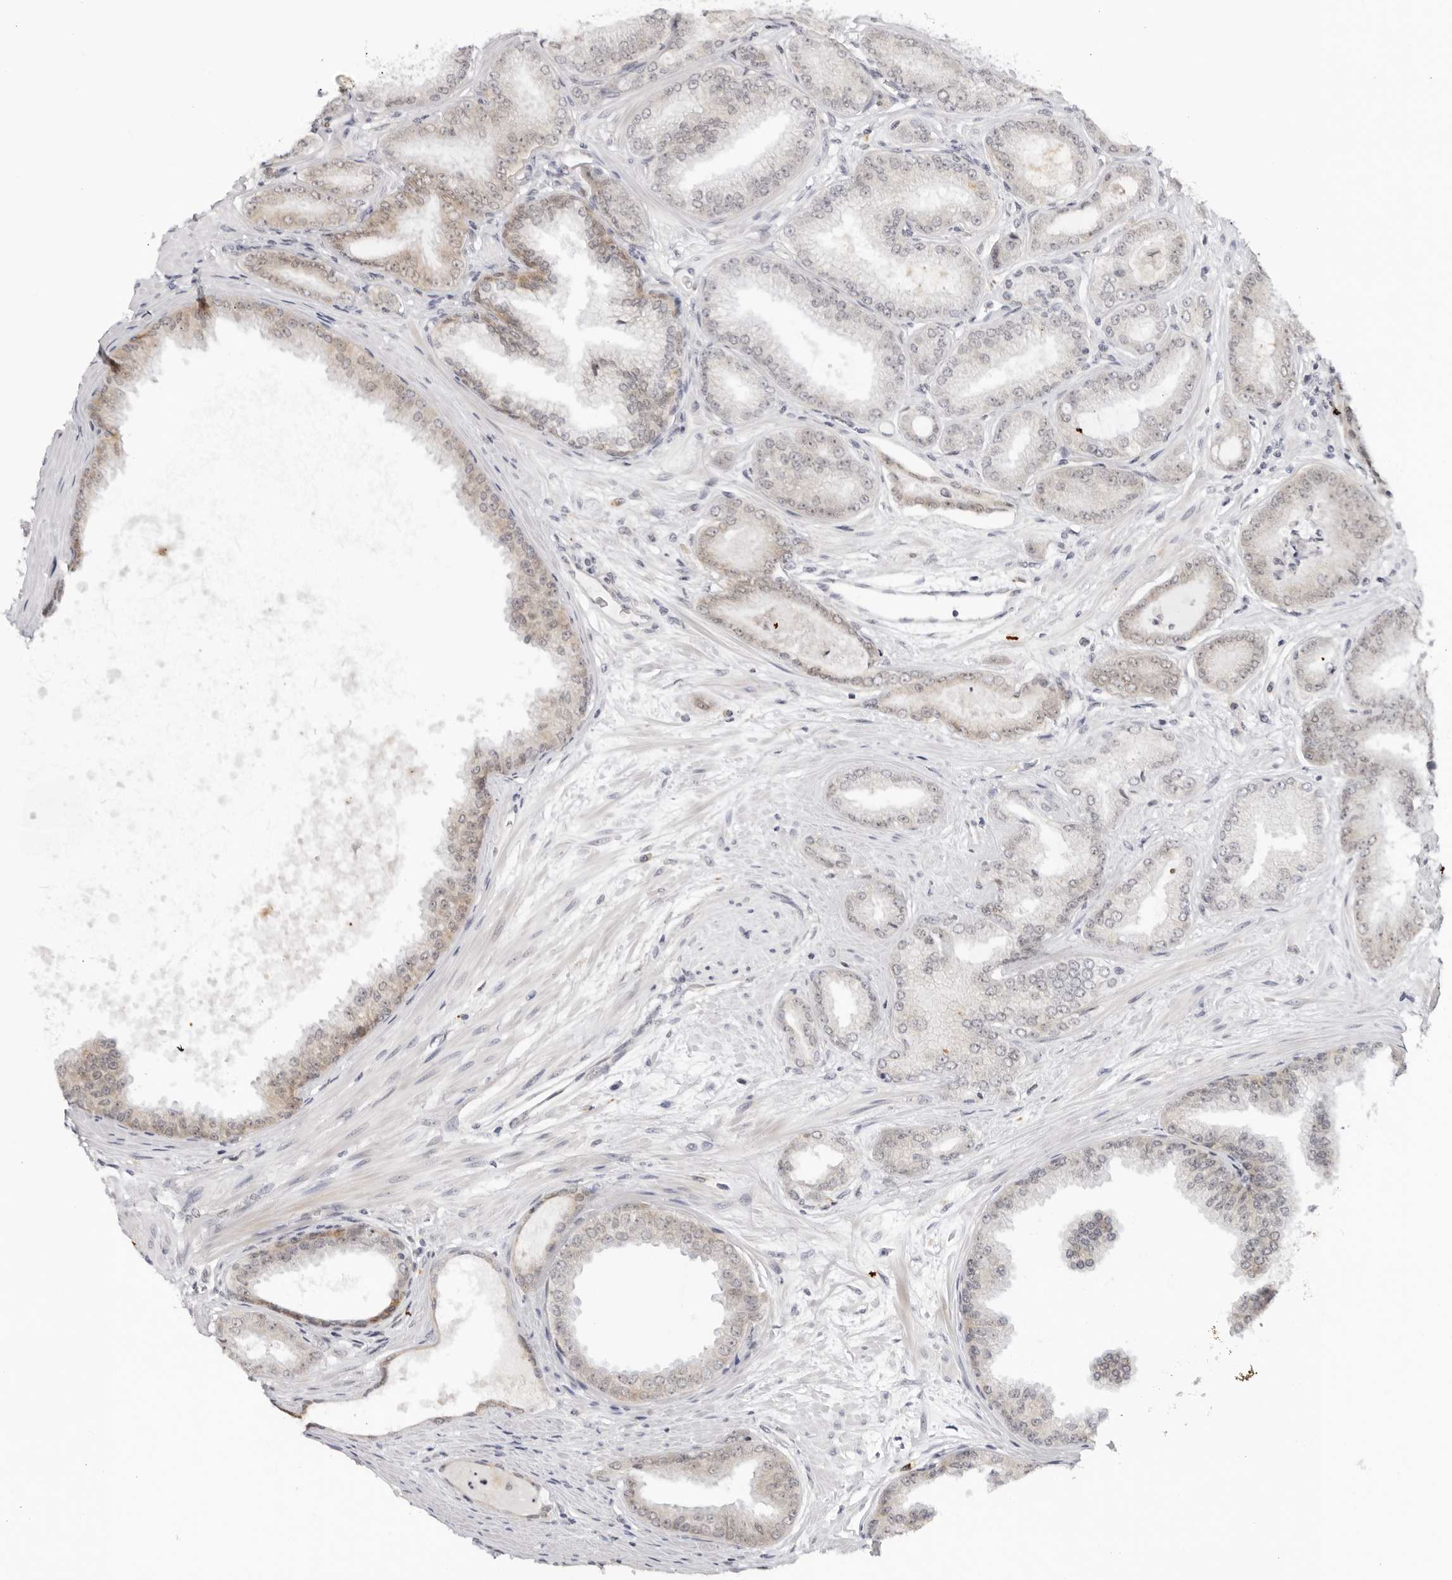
{"staining": {"intensity": "weak", "quantity": "25%-75%", "location": "cytoplasmic/membranous"}, "tissue": "prostate cancer", "cell_type": "Tumor cells", "image_type": "cancer", "snomed": [{"axis": "morphology", "description": "Adenocarcinoma, Low grade"}, {"axis": "topography", "description": "Prostate"}], "caption": "Protein expression analysis of human prostate cancer (adenocarcinoma (low-grade)) reveals weak cytoplasmic/membranous positivity in about 25%-75% of tumor cells.", "gene": "TRAPPC3", "patient": {"sex": "male", "age": 63}}